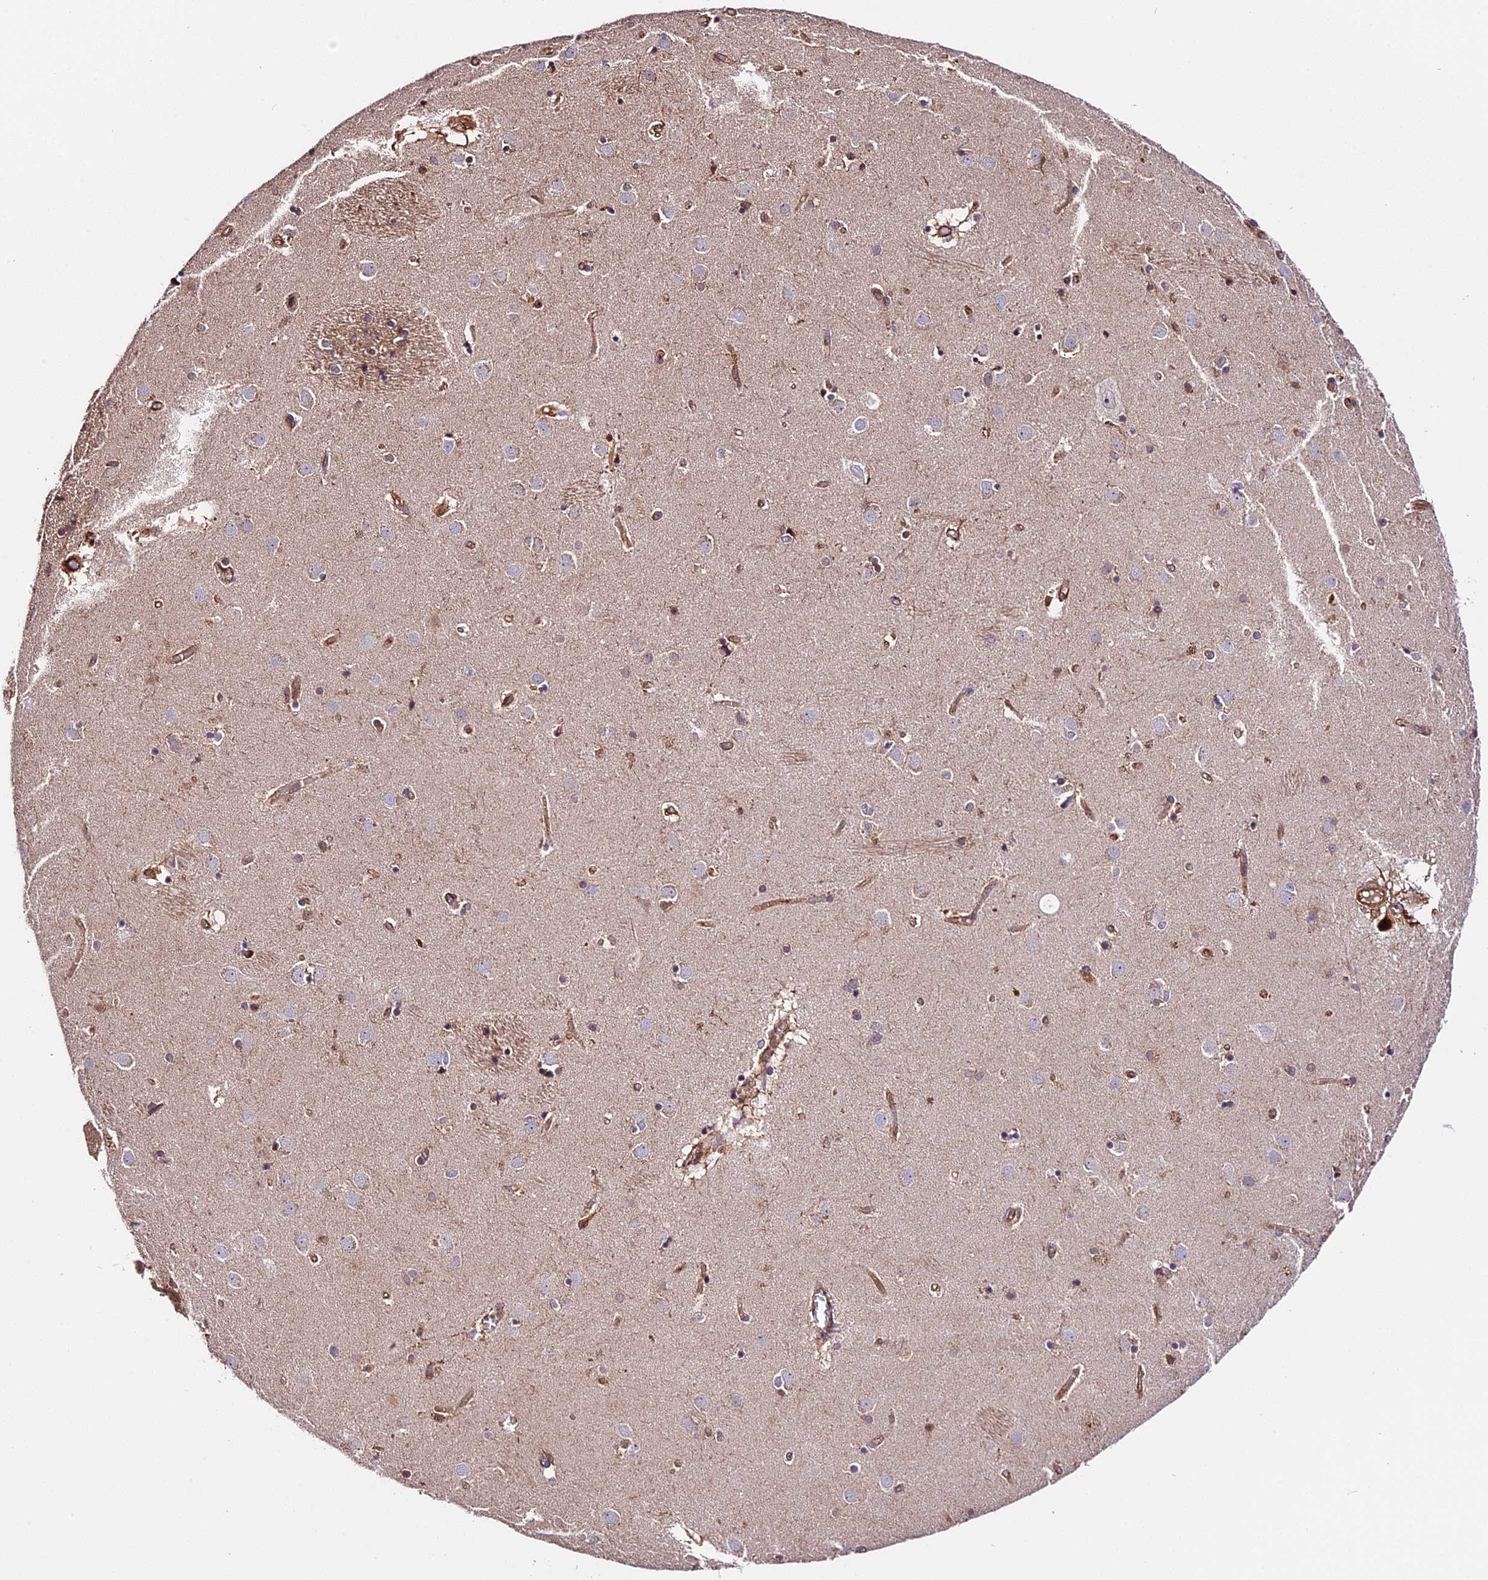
{"staining": {"intensity": "negative", "quantity": "none", "location": "none"}, "tissue": "caudate", "cell_type": "Glial cells", "image_type": "normal", "snomed": [{"axis": "morphology", "description": "Normal tissue, NOS"}, {"axis": "topography", "description": "Lateral ventricle wall"}], "caption": "High magnification brightfield microscopy of benign caudate stained with DAB (3,3'-diaminobenzidine) (brown) and counterstained with hematoxylin (blue): glial cells show no significant staining.", "gene": "HERPUD1", "patient": {"sex": "male", "age": 70}}